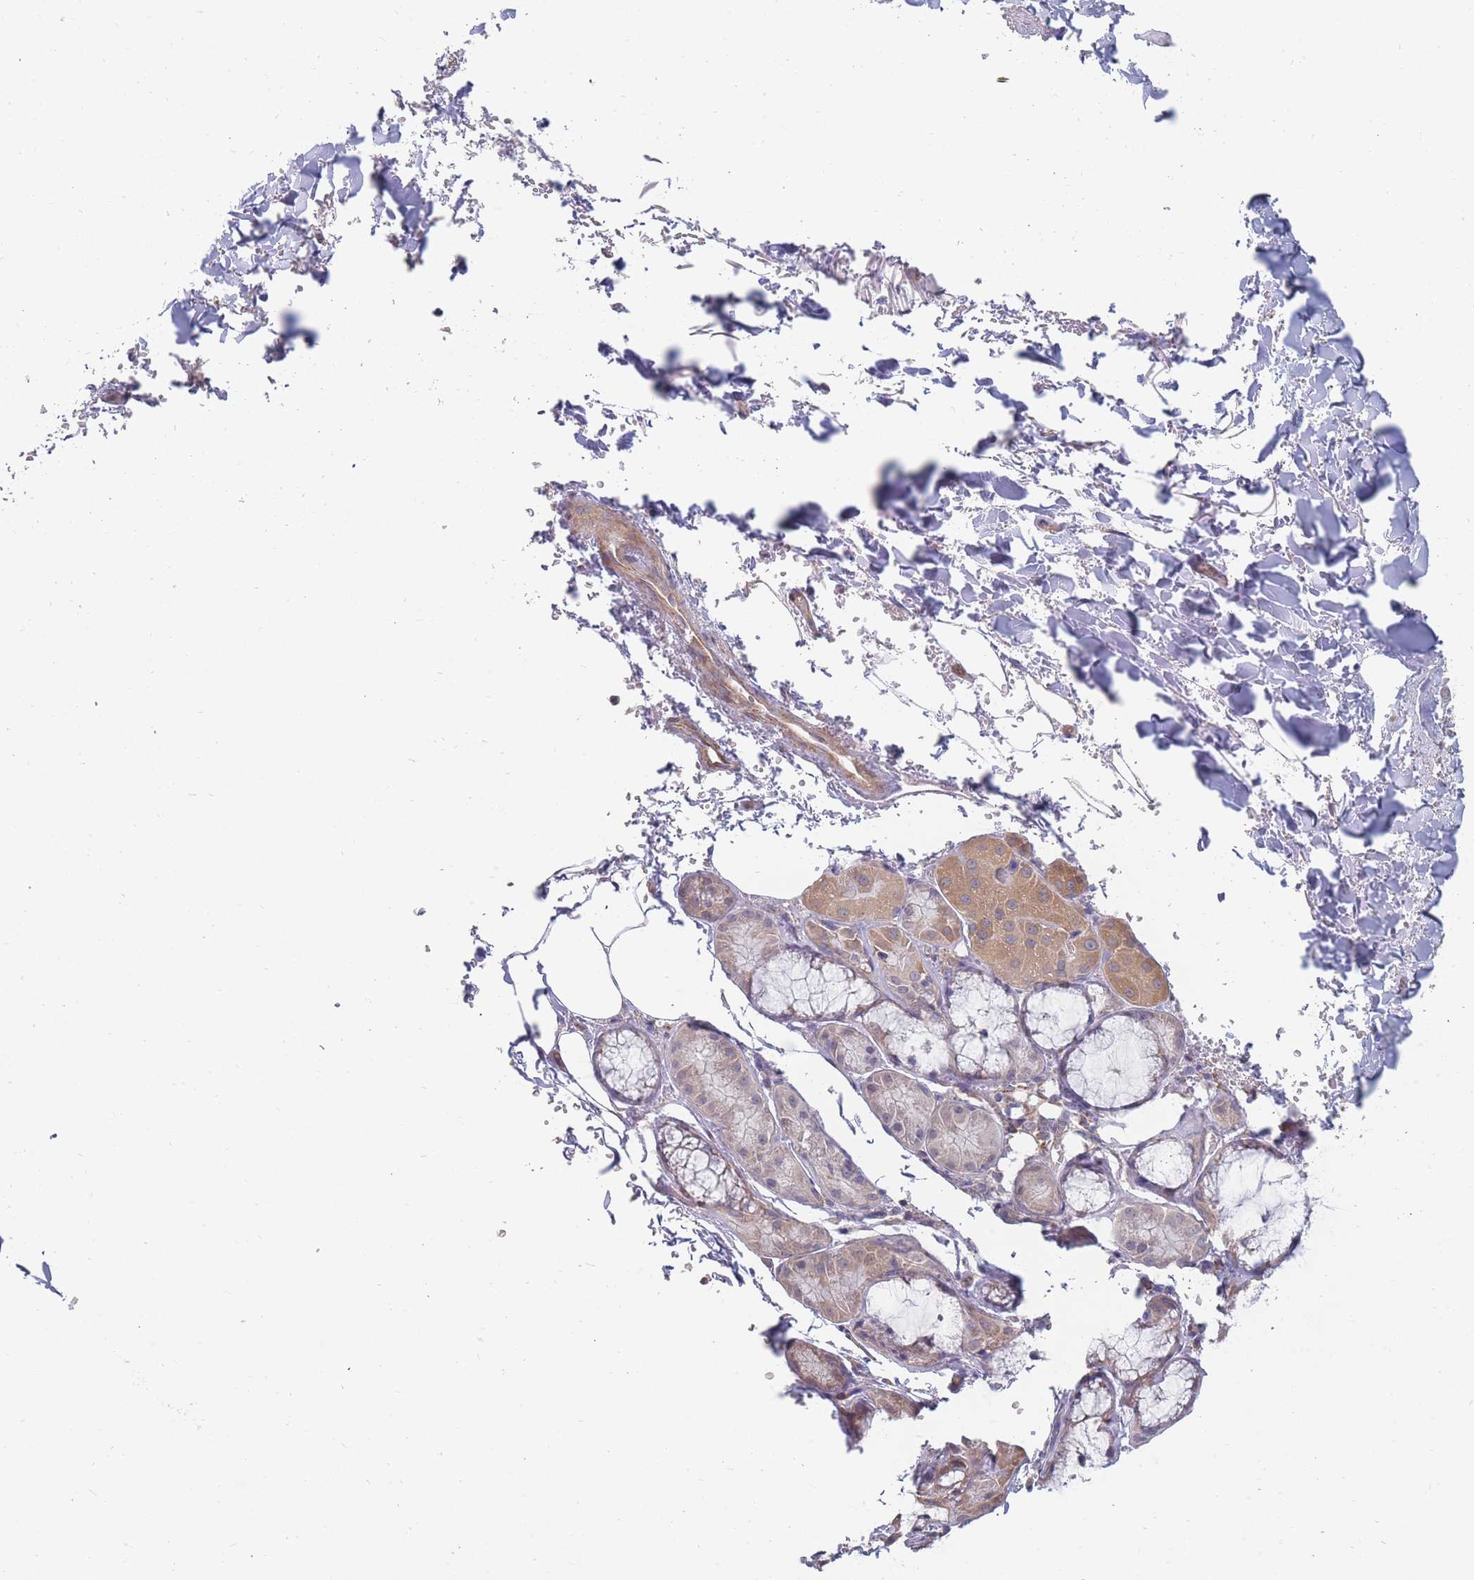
{"staining": {"intensity": "negative", "quantity": "none", "location": "none"}, "tissue": "adipose tissue", "cell_type": "Adipocytes", "image_type": "normal", "snomed": [{"axis": "morphology", "description": "Normal tissue, NOS"}, {"axis": "topography", "description": "Cartilage tissue"}], "caption": "Protein analysis of normal adipose tissue reveals no significant expression in adipocytes. (DAB immunohistochemistry (IHC) with hematoxylin counter stain).", "gene": "NUB1", "patient": {"sex": "male", "age": 66}}